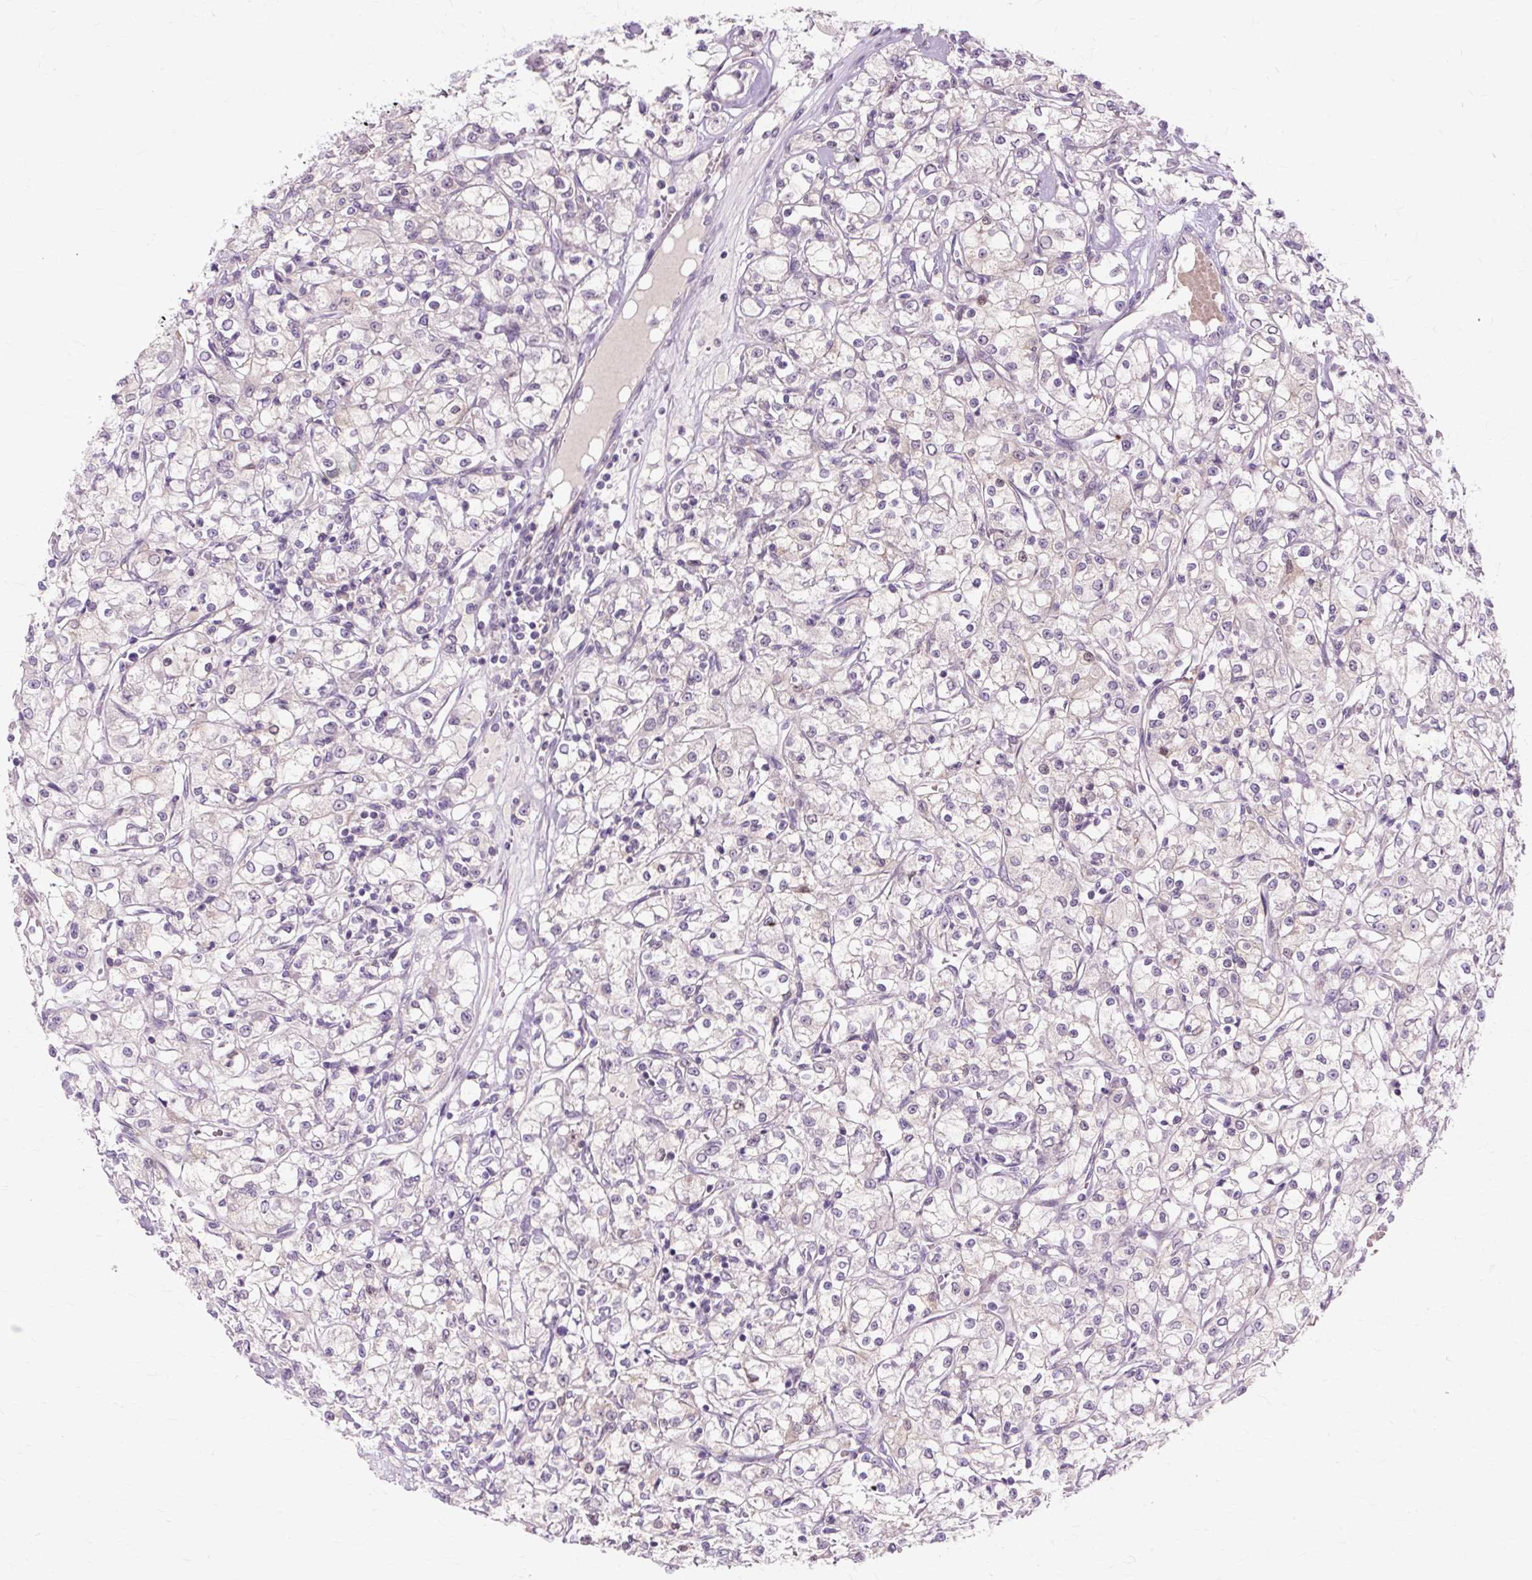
{"staining": {"intensity": "negative", "quantity": "none", "location": "none"}, "tissue": "renal cancer", "cell_type": "Tumor cells", "image_type": "cancer", "snomed": [{"axis": "morphology", "description": "Adenocarcinoma, NOS"}, {"axis": "topography", "description": "Kidney"}], "caption": "This is a image of IHC staining of renal cancer (adenocarcinoma), which shows no staining in tumor cells. (Immunohistochemistry, brightfield microscopy, high magnification).", "gene": "ZNF35", "patient": {"sex": "female", "age": 59}}